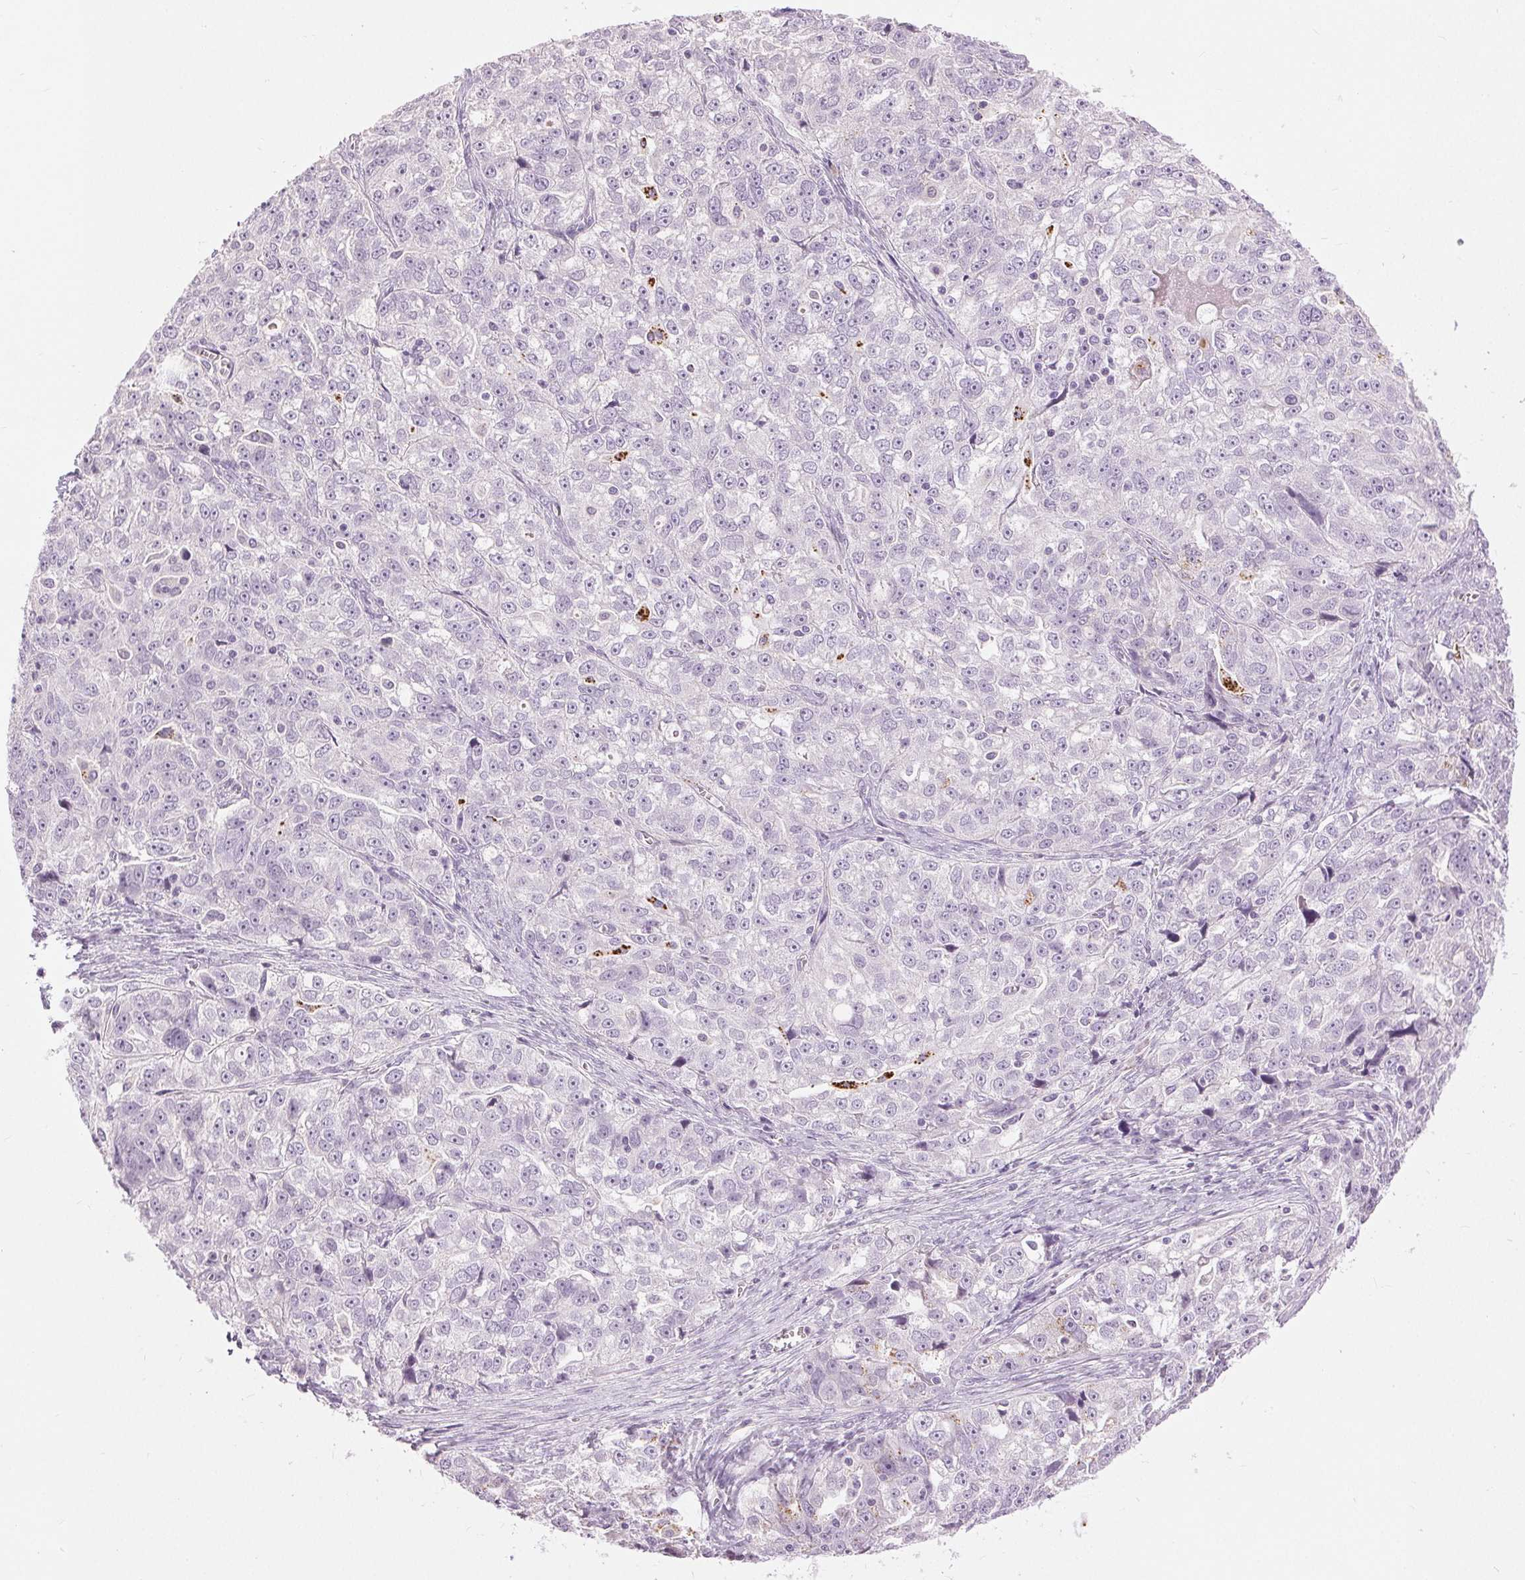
{"staining": {"intensity": "negative", "quantity": "none", "location": "none"}, "tissue": "ovarian cancer", "cell_type": "Tumor cells", "image_type": "cancer", "snomed": [{"axis": "morphology", "description": "Cystadenocarcinoma, serous, NOS"}, {"axis": "topography", "description": "Ovary"}], "caption": "High power microscopy micrograph of an immunohistochemistry (IHC) image of ovarian serous cystadenocarcinoma, revealing no significant expression in tumor cells. (DAB (3,3'-diaminobenzidine) IHC, high magnification).", "gene": "DSG3", "patient": {"sex": "female", "age": 51}}